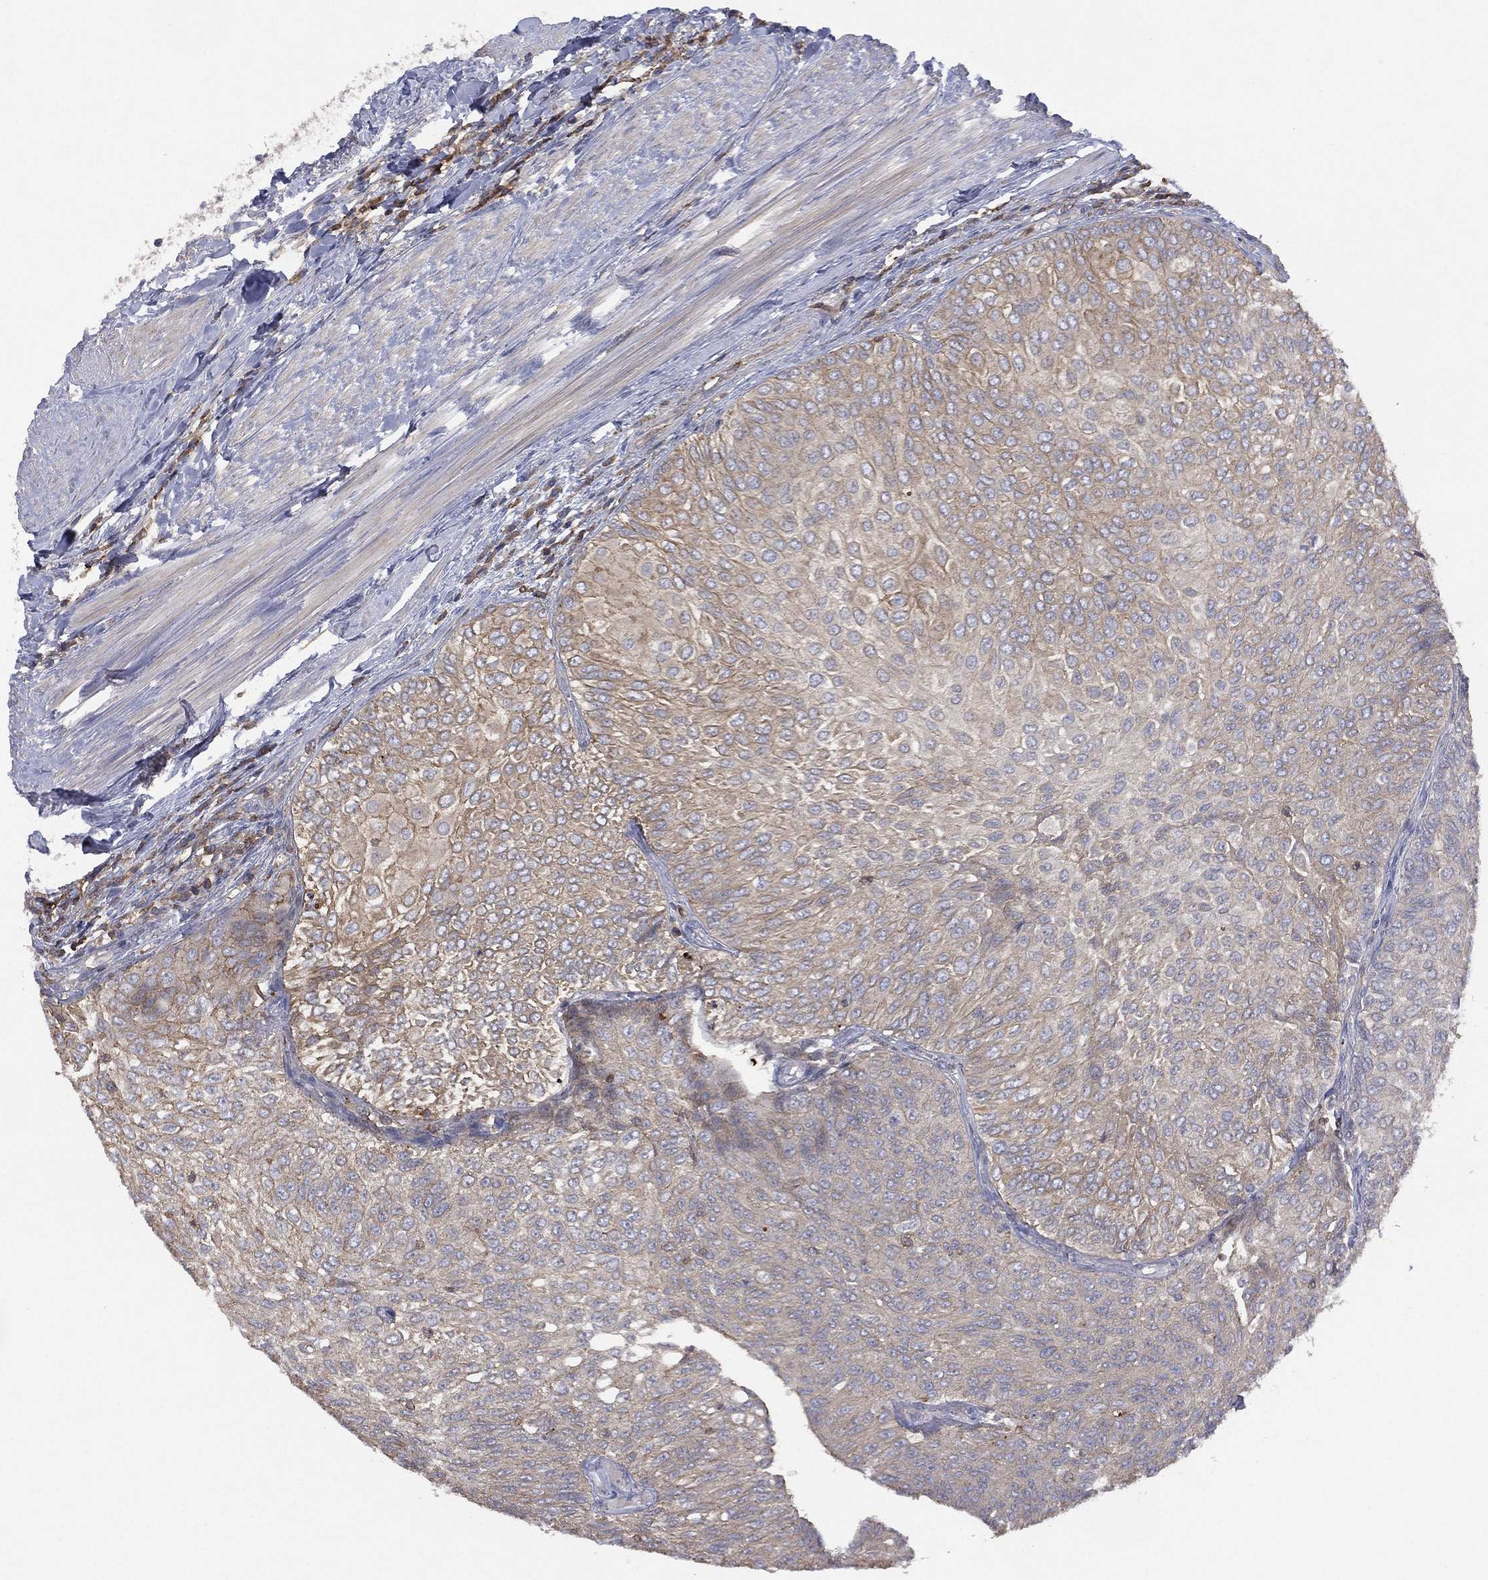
{"staining": {"intensity": "weak", "quantity": "25%-75%", "location": "cytoplasmic/membranous"}, "tissue": "urothelial cancer", "cell_type": "Tumor cells", "image_type": "cancer", "snomed": [{"axis": "morphology", "description": "Urothelial carcinoma, Low grade"}, {"axis": "topography", "description": "Ureter, NOS"}, {"axis": "topography", "description": "Urinary bladder"}], "caption": "There is low levels of weak cytoplasmic/membranous positivity in tumor cells of urothelial cancer, as demonstrated by immunohistochemical staining (brown color).", "gene": "DOCK8", "patient": {"sex": "male", "age": 78}}